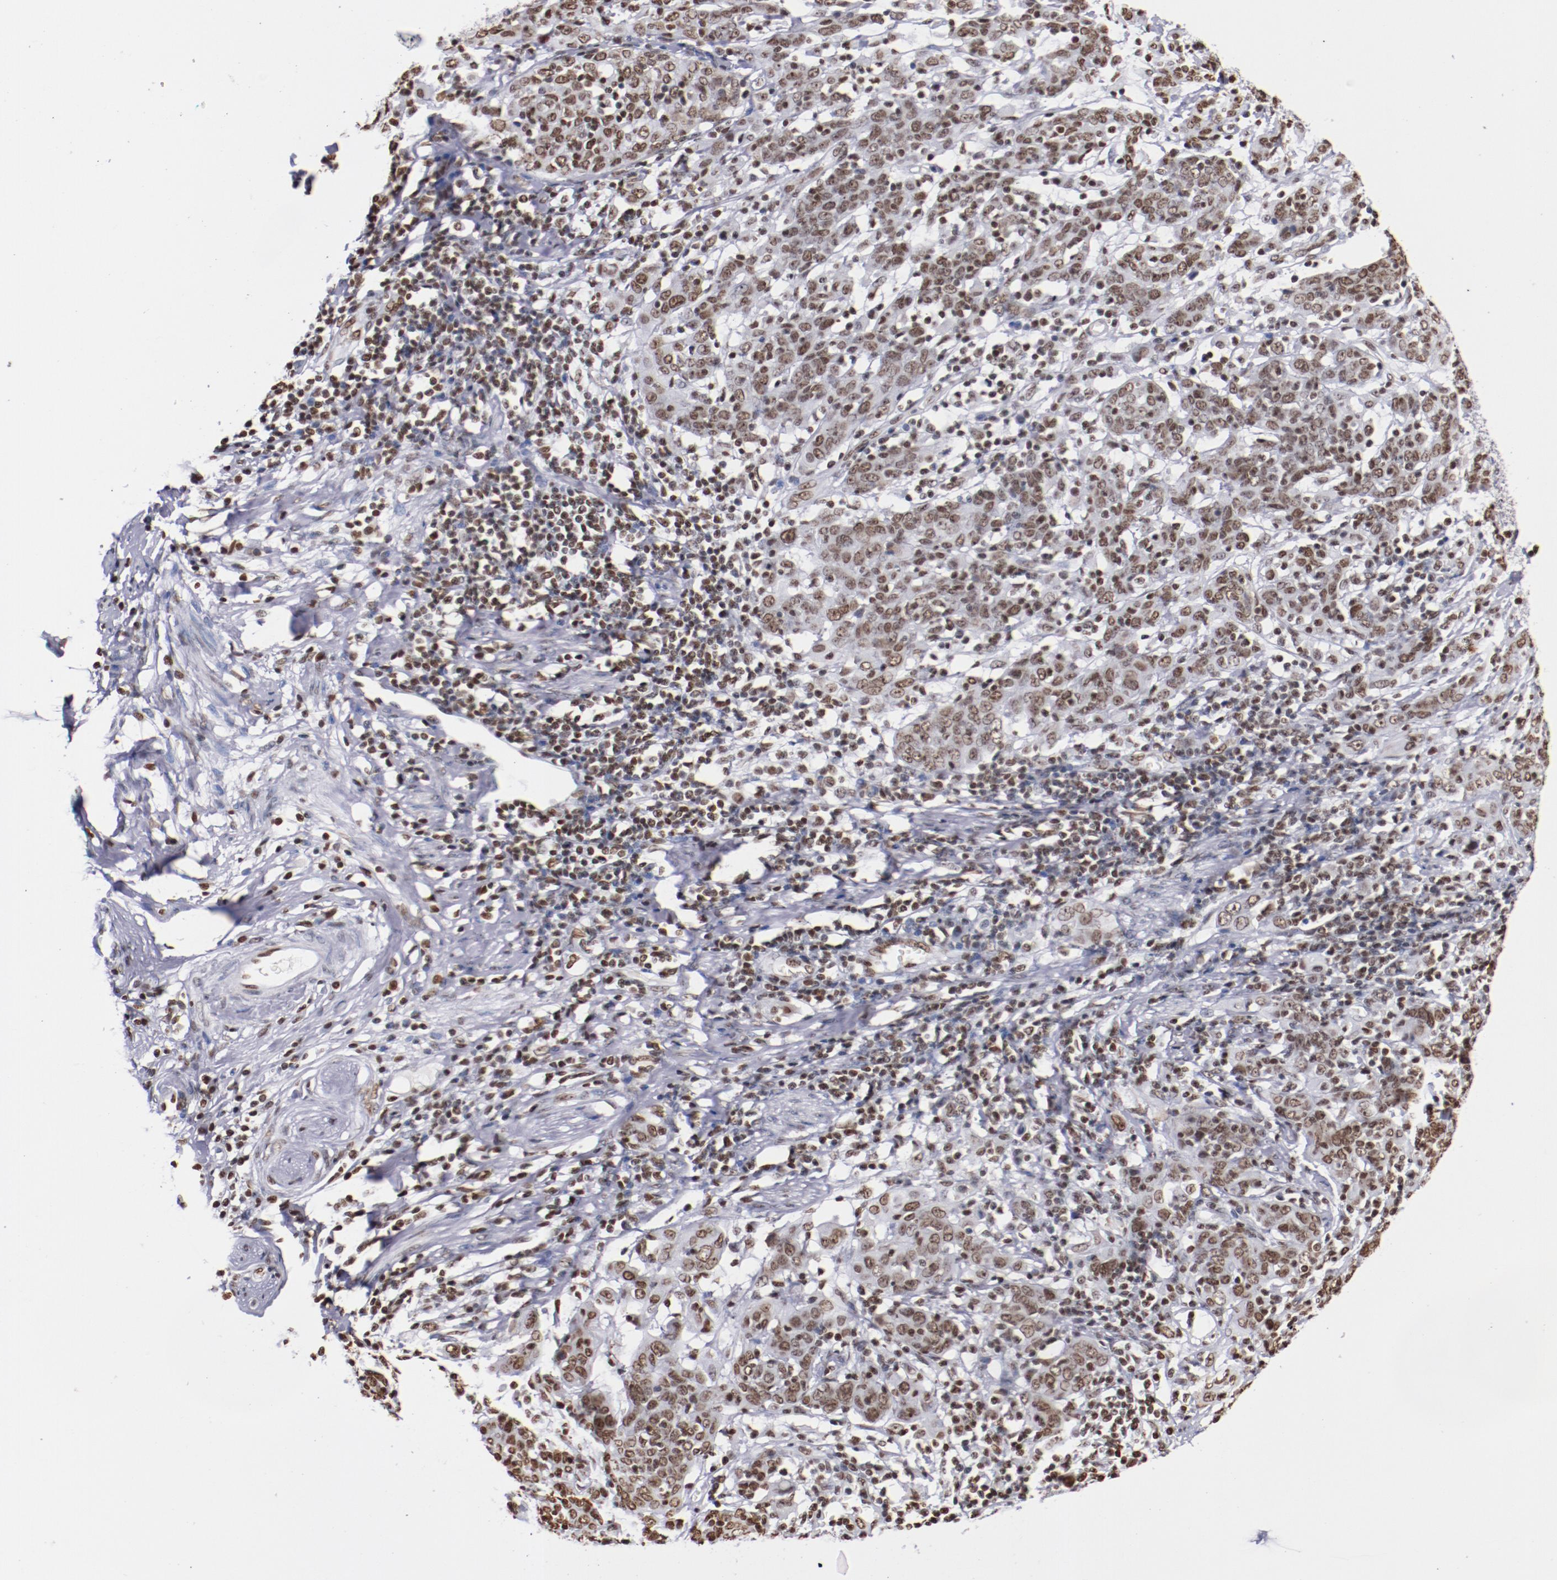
{"staining": {"intensity": "weak", "quantity": ">75%", "location": "nuclear"}, "tissue": "cervical cancer", "cell_type": "Tumor cells", "image_type": "cancer", "snomed": [{"axis": "morphology", "description": "Normal tissue, NOS"}, {"axis": "morphology", "description": "Squamous cell carcinoma, NOS"}, {"axis": "topography", "description": "Cervix"}], "caption": "Tumor cells exhibit low levels of weak nuclear positivity in approximately >75% of cells in cervical cancer.", "gene": "IFI16", "patient": {"sex": "female", "age": 67}}